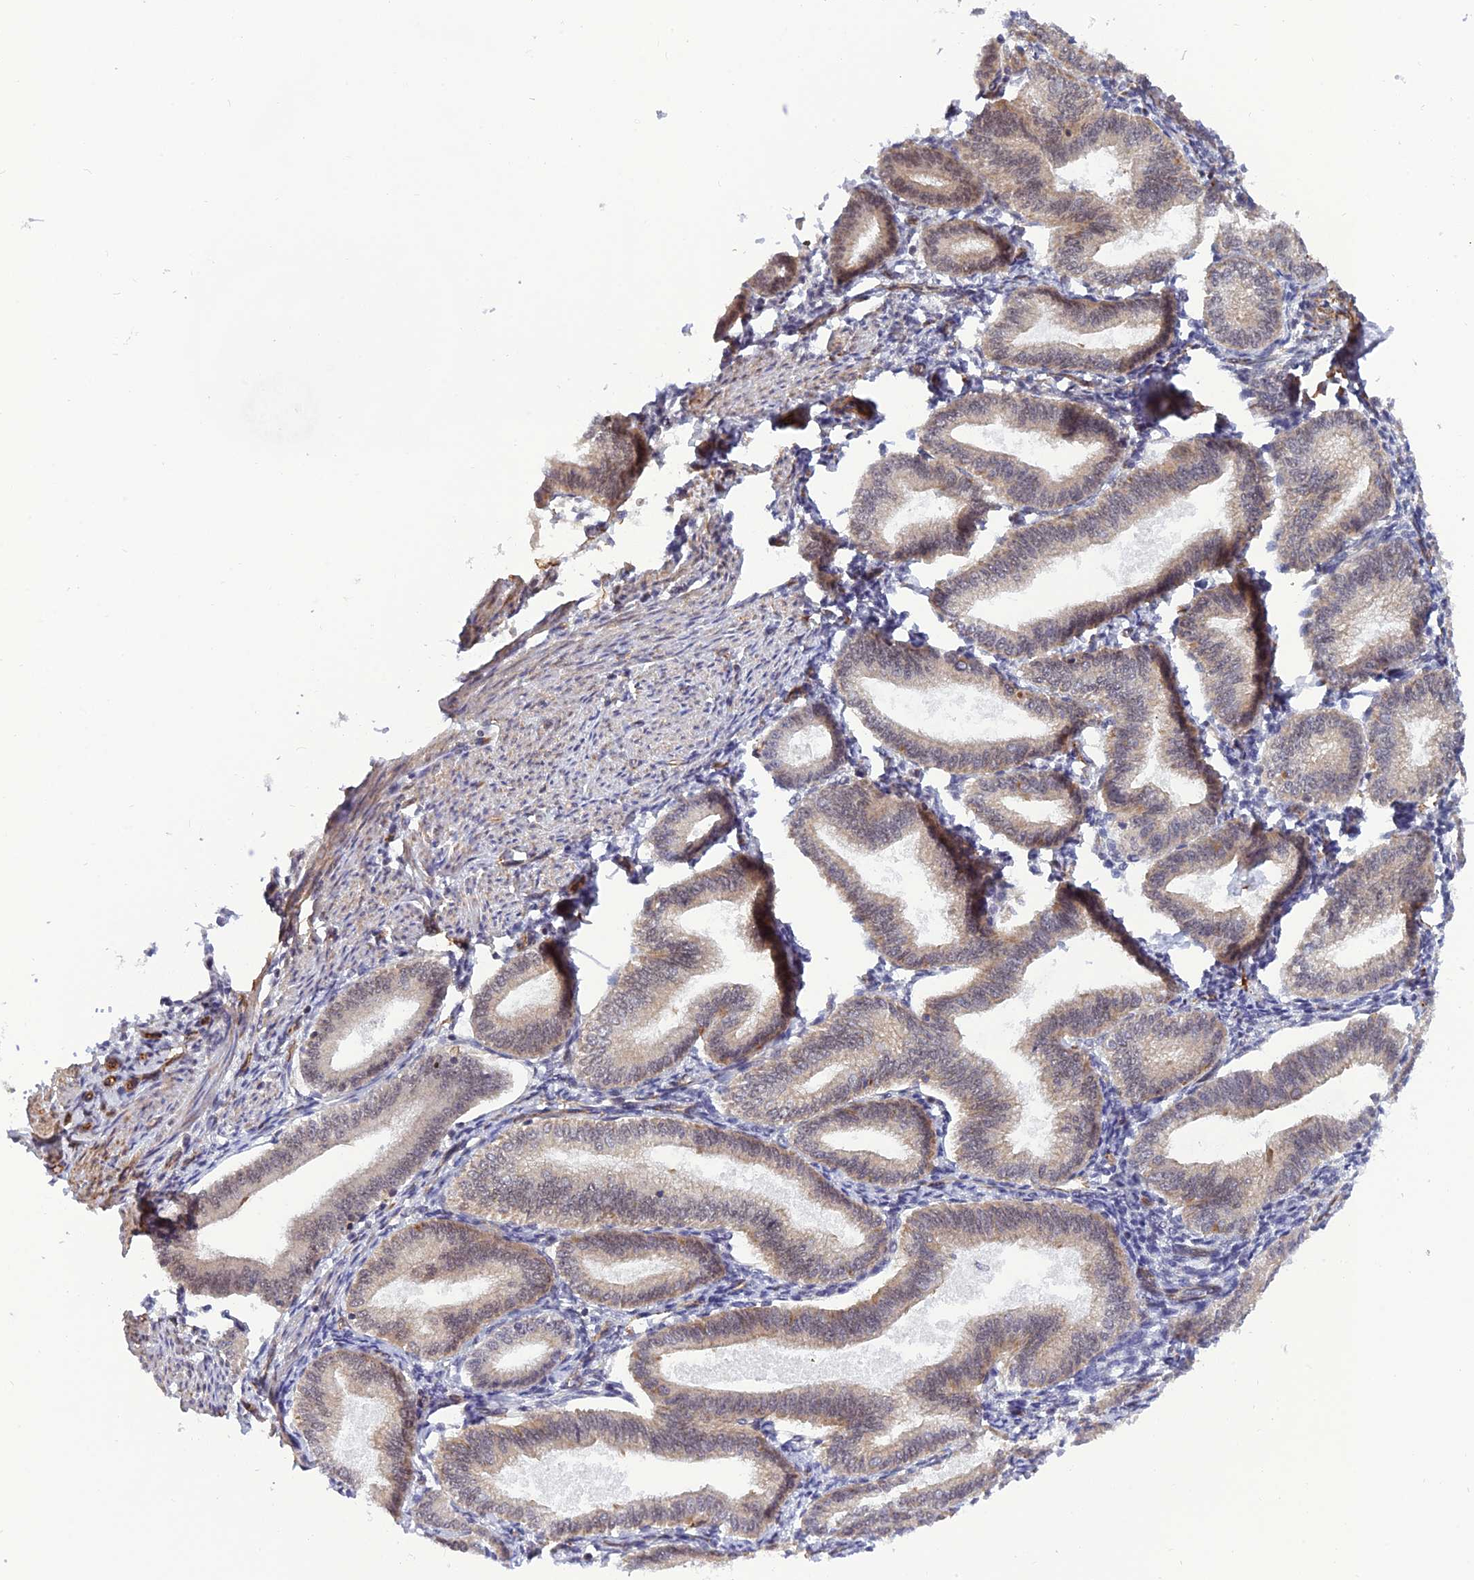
{"staining": {"intensity": "moderate", "quantity": "25%-75%", "location": "cytoplasmic/membranous"}, "tissue": "endometrium", "cell_type": "Cells in endometrial stroma", "image_type": "normal", "snomed": [{"axis": "morphology", "description": "Normal tissue, NOS"}, {"axis": "topography", "description": "Endometrium"}], "caption": "Endometrium stained with a protein marker displays moderate staining in cells in endometrial stroma.", "gene": "PAGR1", "patient": {"sex": "female", "age": 39}}